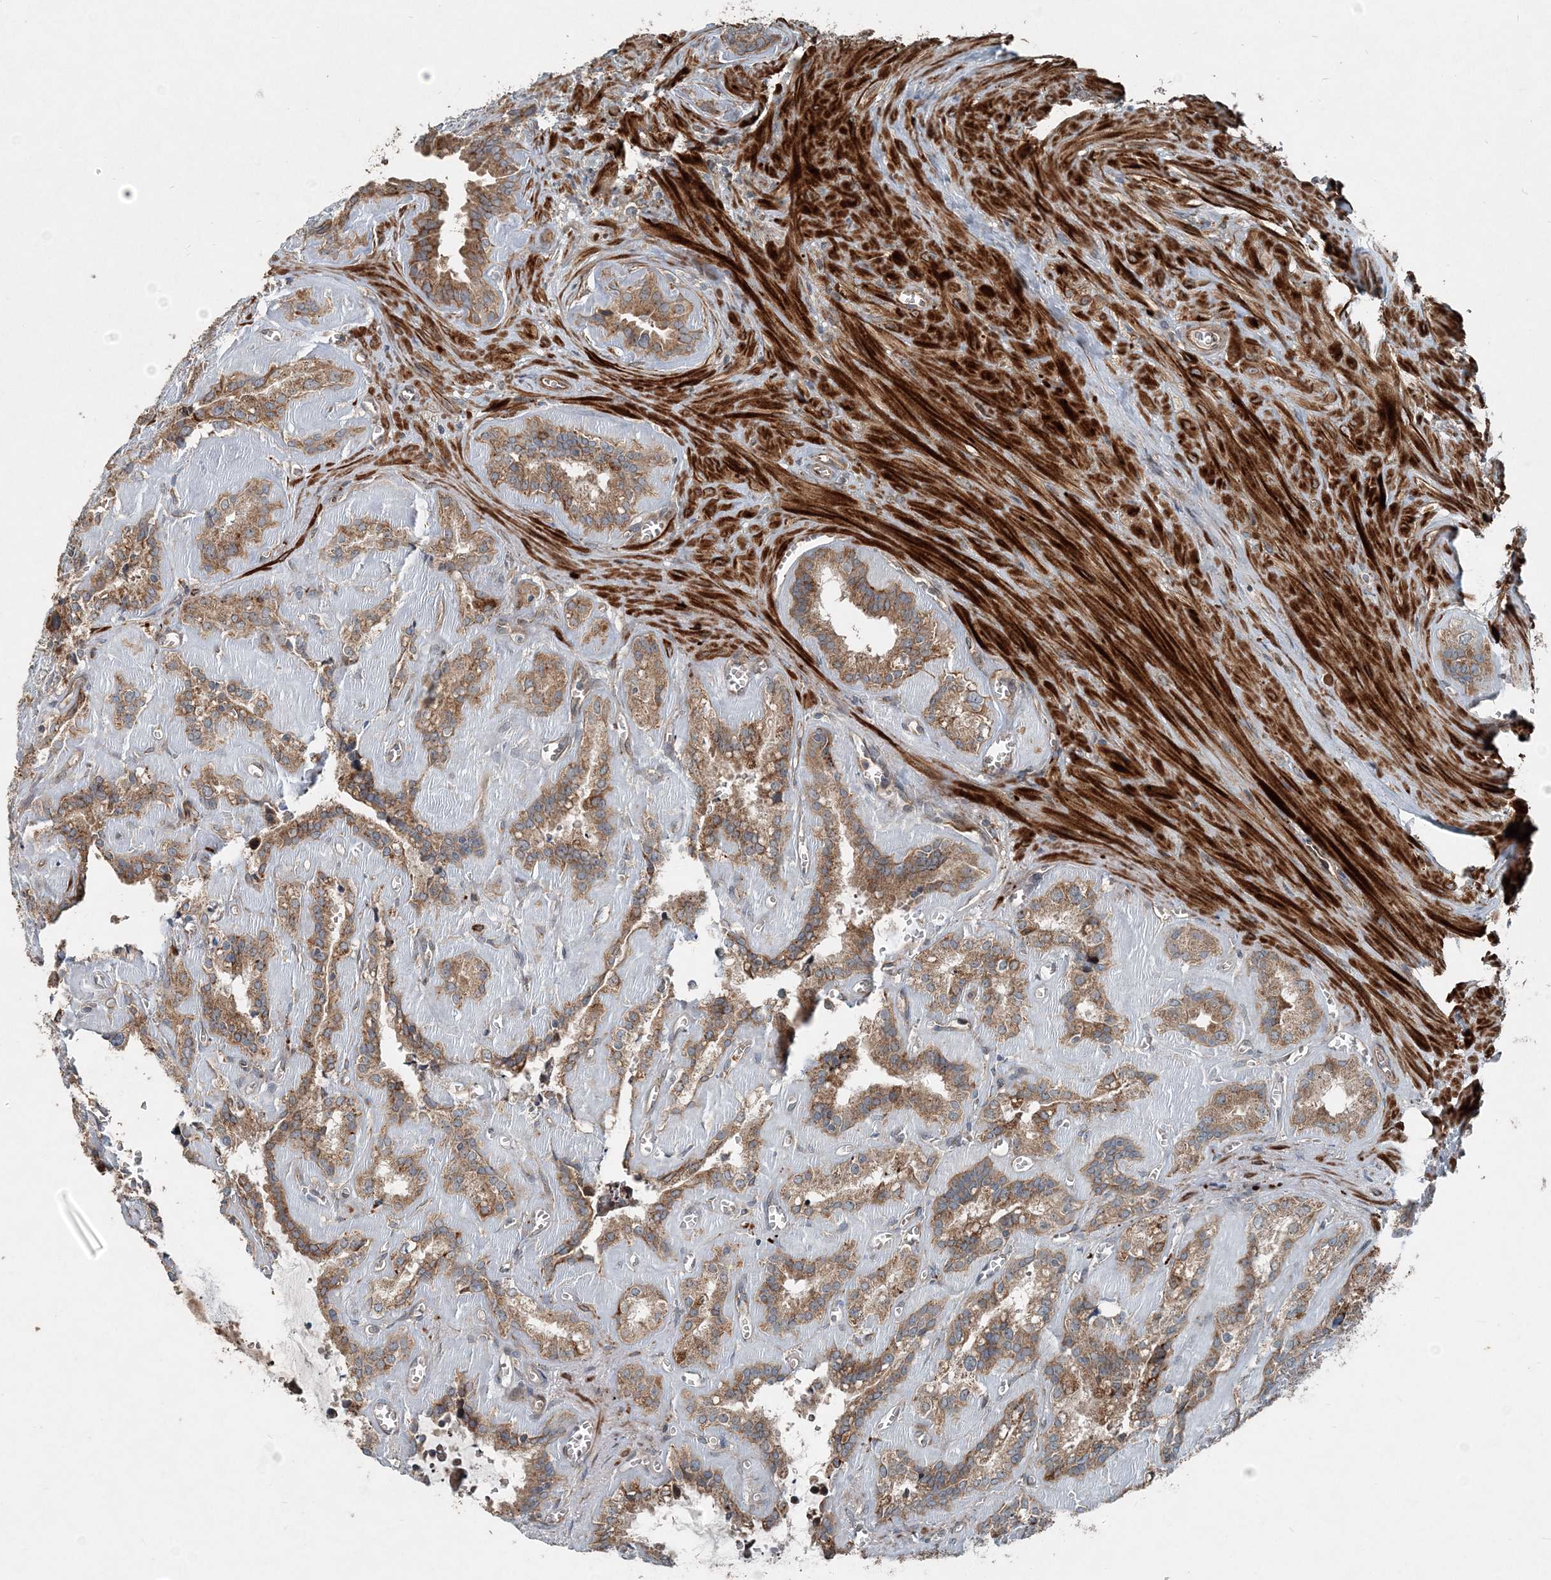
{"staining": {"intensity": "strong", "quantity": ">75%", "location": "cytoplasmic/membranous"}, "tissue": "seminal vesicle", "cell_type": "Glandular cells", "image_type": "normal", "snomed": [{"axis": "morphology", "description": "Normal tissue, NOS"}, {"axis": "topography", "description": "Prostate"}, {"axis": "topography", "description": "Seminal veicle"}], "caption": "A high amount of strong cytoplasmic/membranous positivity is appreciated in about >75% of glandular cells in unremarkable seminal vesicle.", "gene": "INTU", "patient": {"sex": "male", "age": 59}}